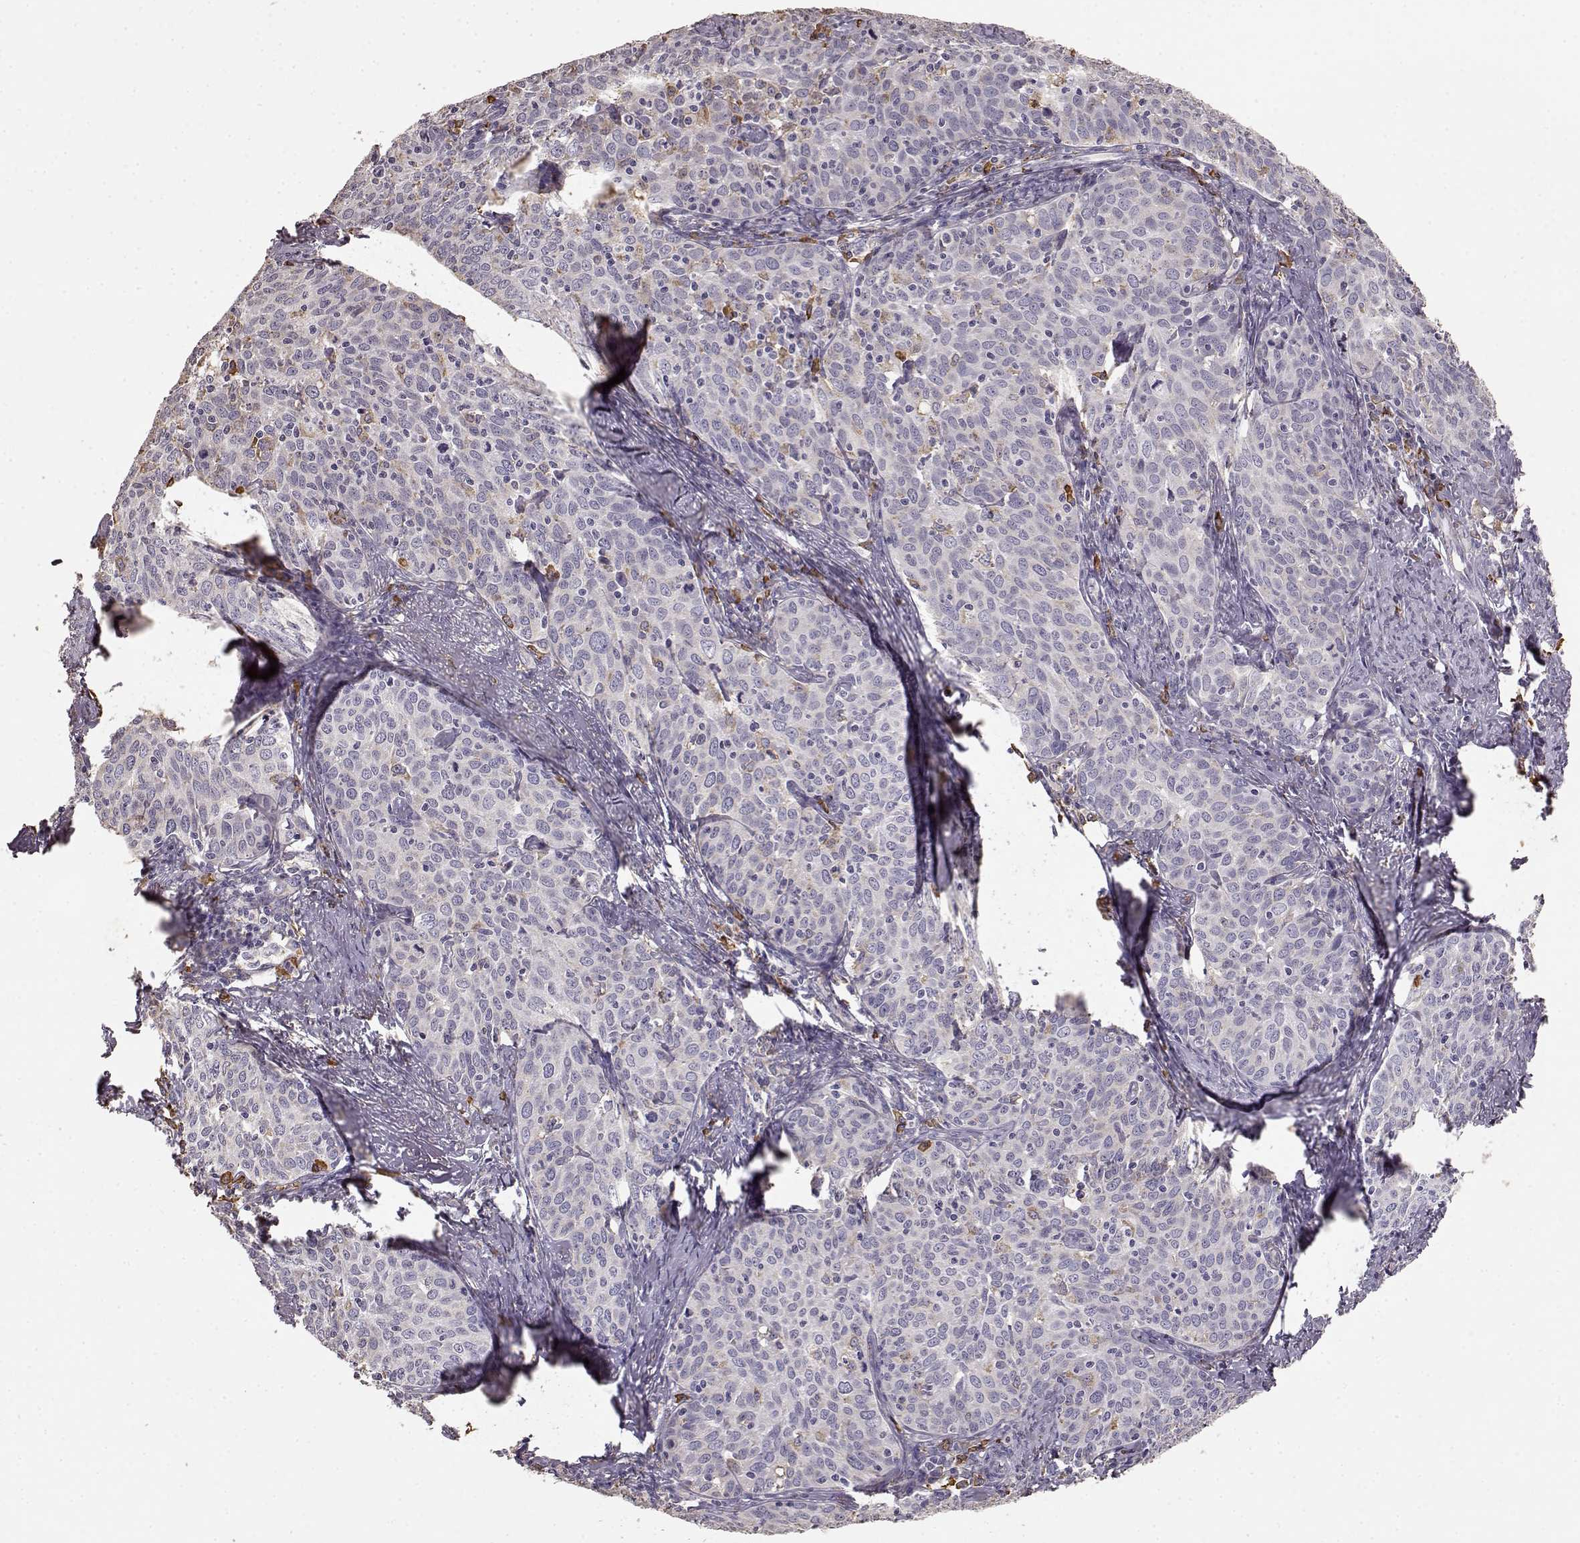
{"staining": {"intensity": "negative", "quantity": "none", "location": "none"}, "tissue": "cervical cancer", "cell_type": "Tumor cells", "image_type": "cancer", "snomed": [{"axis": "morphology", "description": "Squamous cell carcinoma, NOS"}, {"axis": "topography", "description": "Cervix"}], "caption": "Squamous cell carcinoma (cervical) was stained to show a protein in brown. There is no significant positivity in tumor cells. (DAB immunohistochemistry visualized using brightfield microscopy, high magnification).", "gene": "GABRG3", "patient": {"sex": "female", "age": 62}}